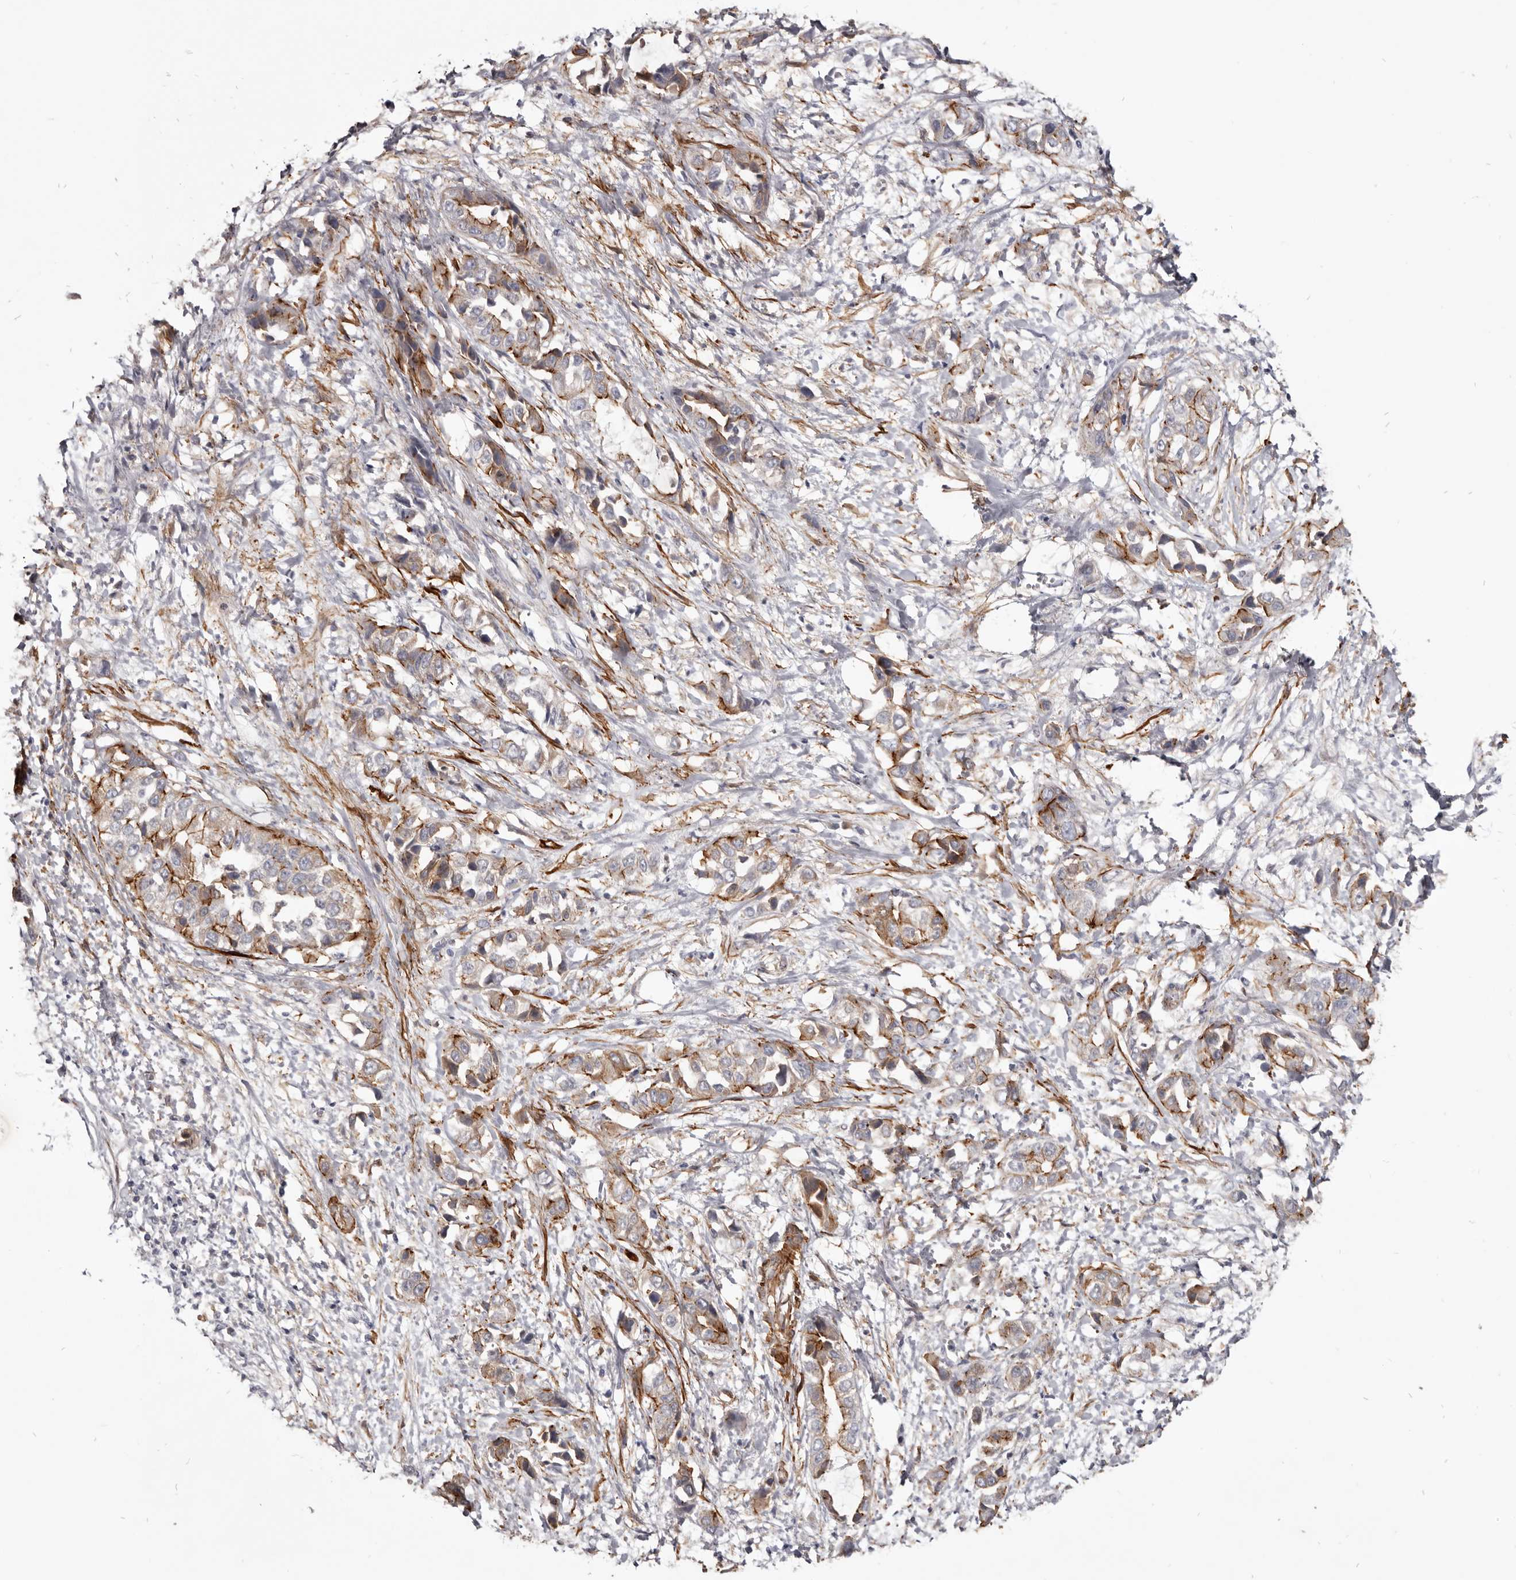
{"staining": {"intensity": "strong", "quantity": "25%-75%", "location": "cytoplasmic/membranous"}, "tissue": "liver cancer", "cell_type": "Tumor cells", "image_type": "cancer", "snomed": [{"axis": "morphology", "description": "Cholangiocarcinoma"}, {"axis": "topography", "description": "Liver"}], "caption": "Liver cancer (cholangiocarcinoma) tissue displays strong cytoplasmic/membranous staining in about 25%-75% of tumor cells", "gene": "CGN", "patient": {"sex": "female", "age": 52}}